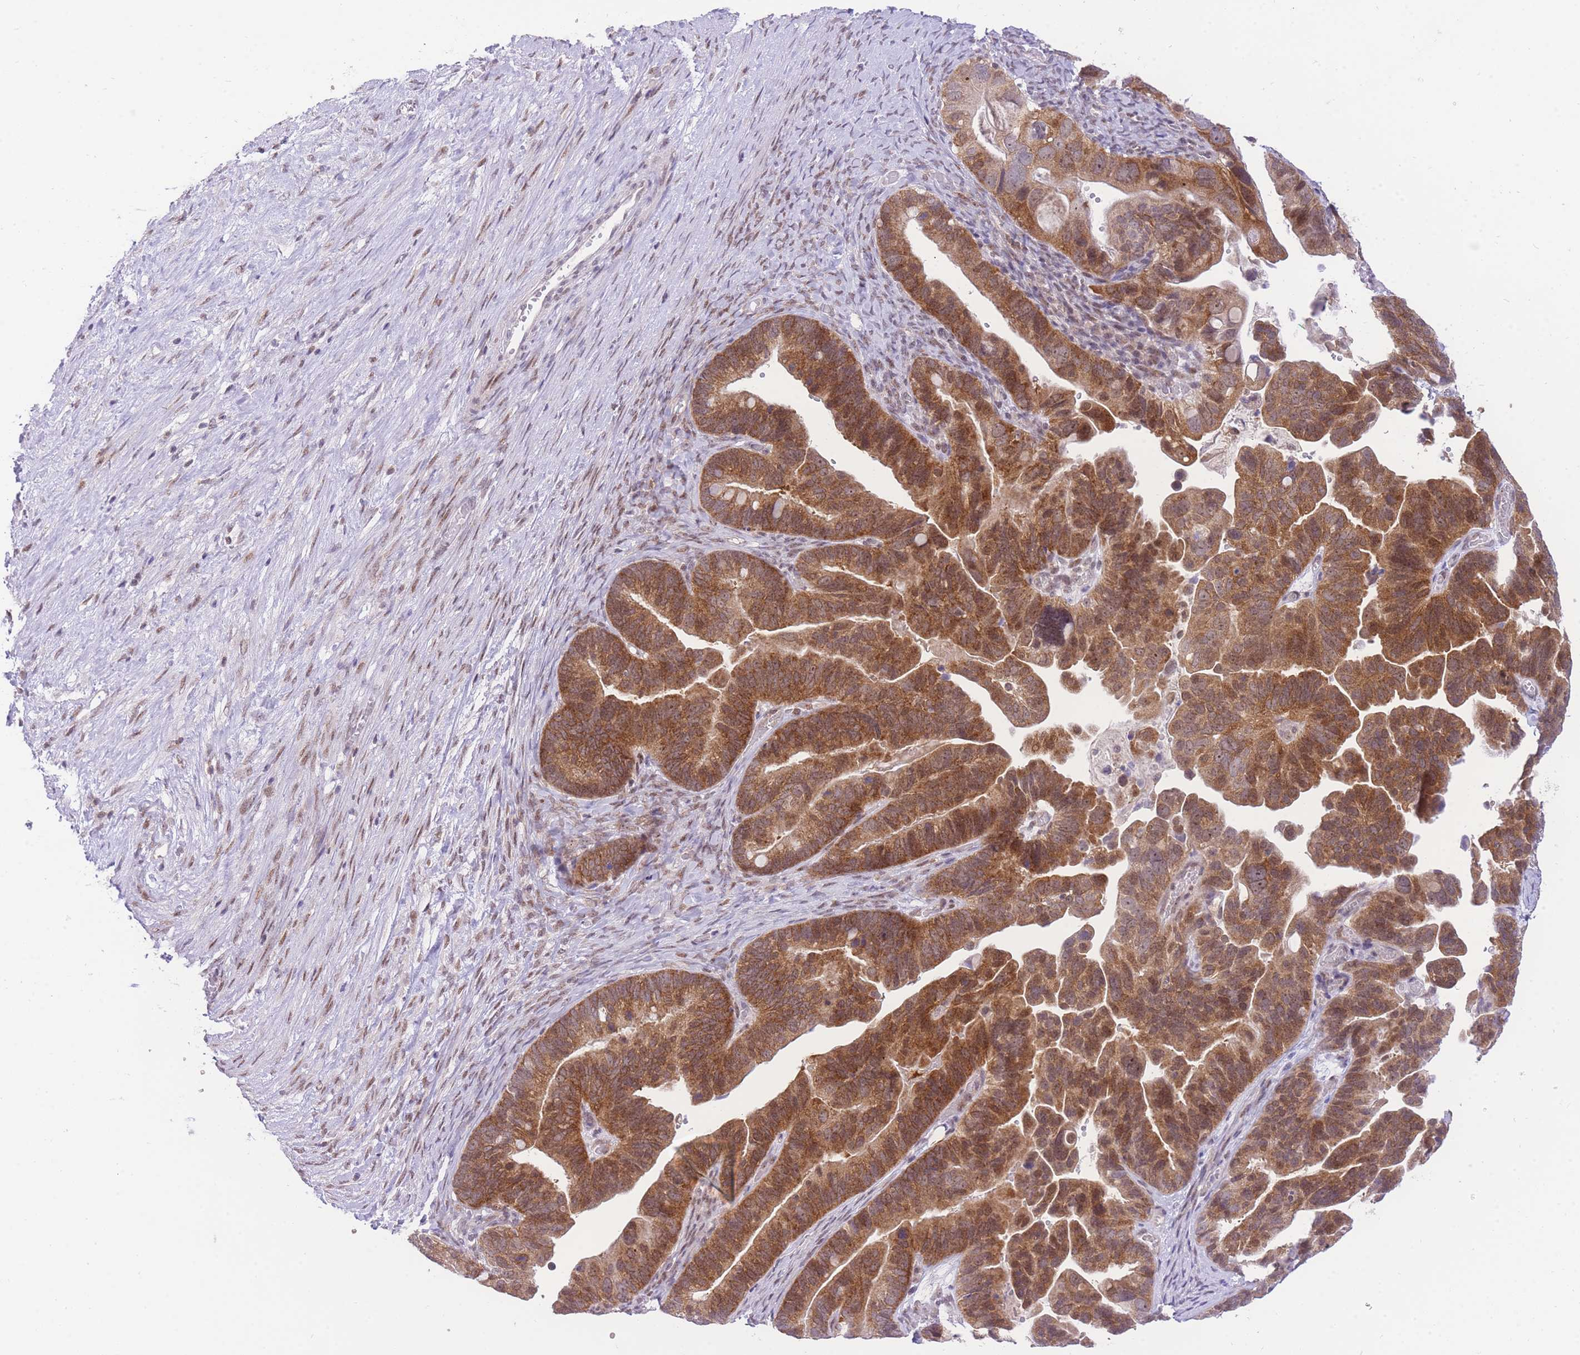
{"staining": {"intensity": "moderate", "quantity": ">75%", "location": "cytoplasmic/membranous"}, "tissue": "ovarian cancer", "cell_type": "Tumor cells", "image_type": "cancer", "snomed": [{"axis": "morphology", "description": "Cystadenocarcinoma, serous, NOS"}, {"axis": "topography", "description": "Ovary"}], "caption": "A micrograph showing moderate cytoplasmic/membranous expression in approximately >75% of tumor cells in ovarian cancer, as visualized by brown immunohistochemical staining.", "gene": "STK39", "patient": {"sex": "female", "age": 56}}